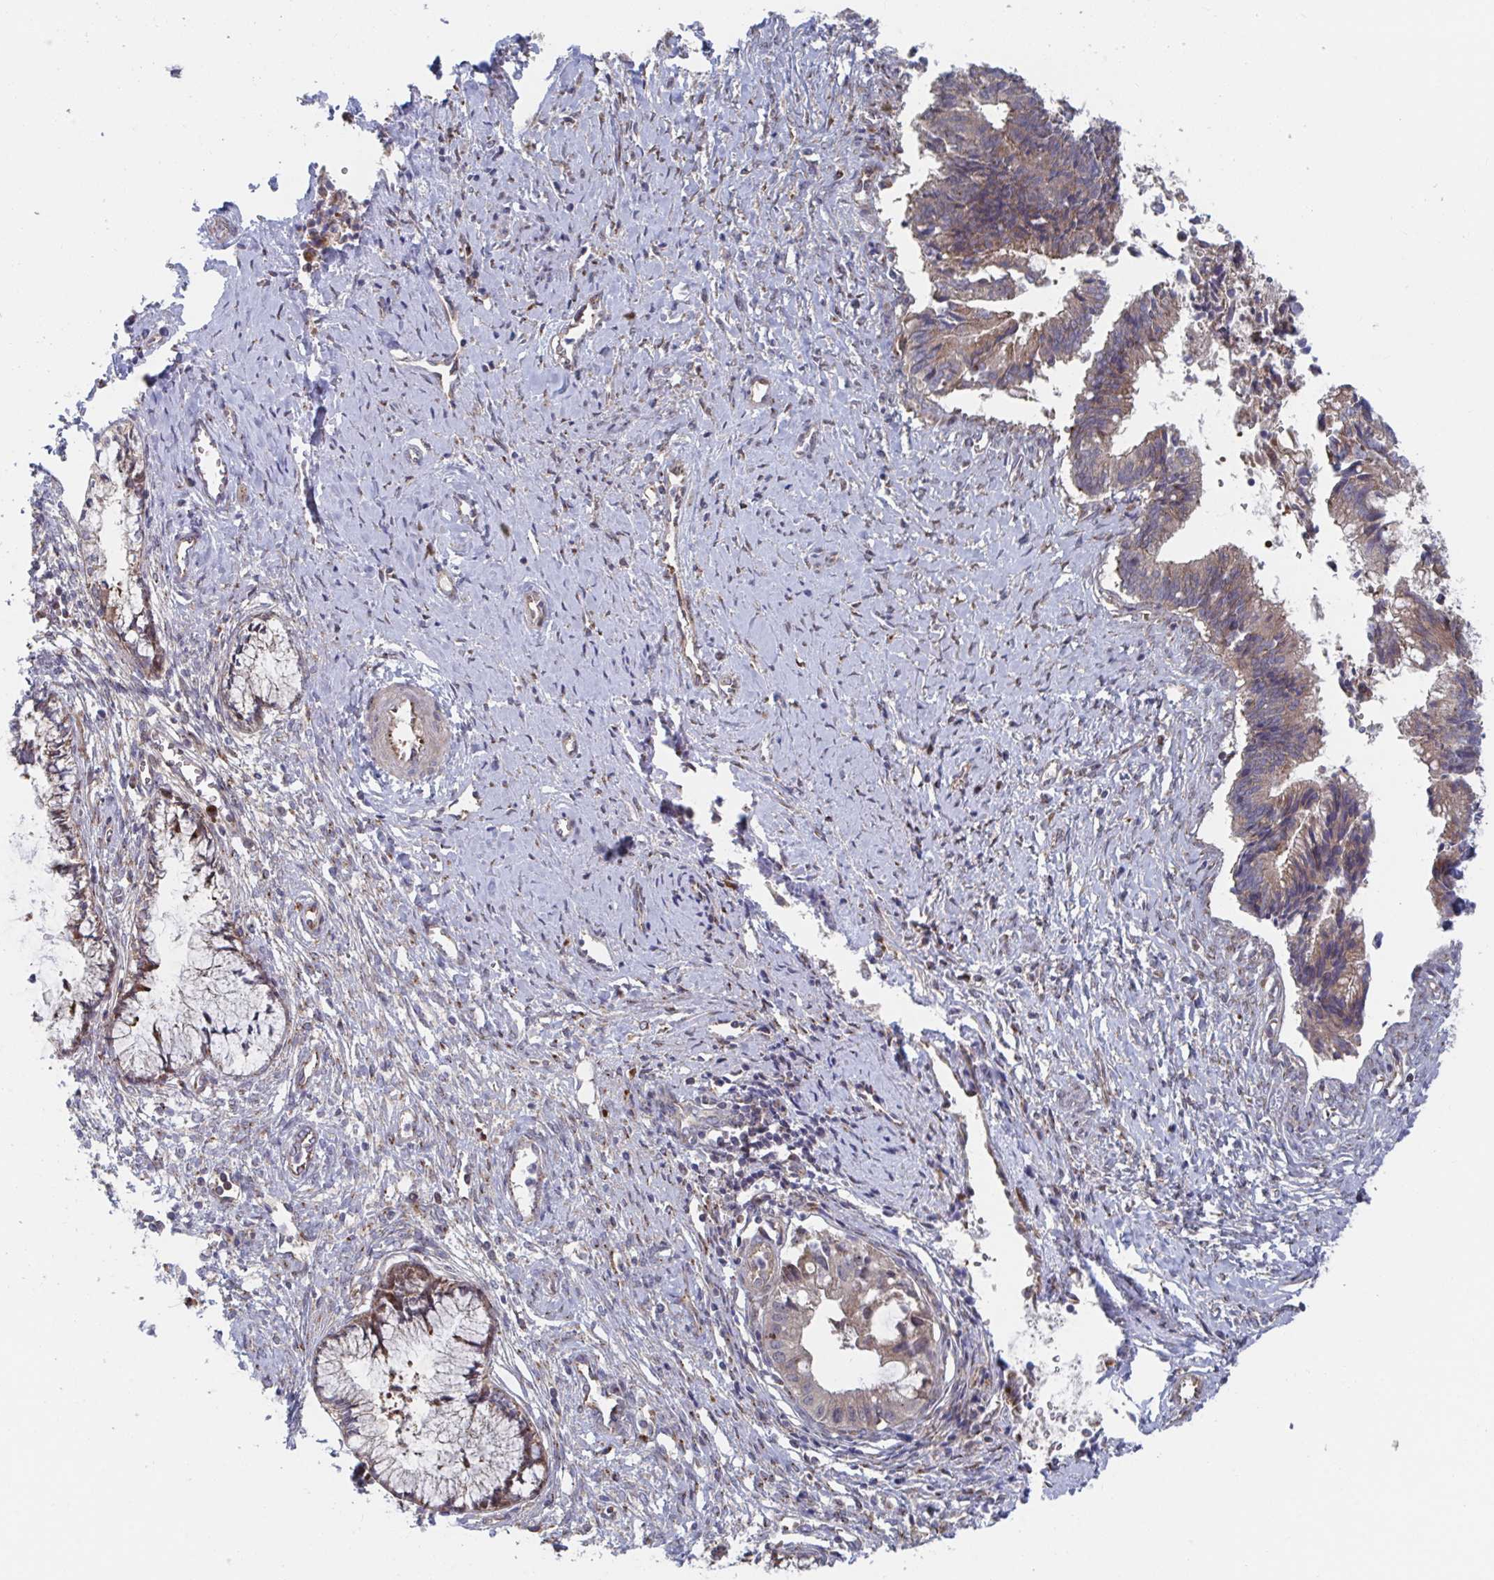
{"staining": {"intensity": "weak", "quantity": "25%-75%", "location": "cytoplasmic/membranous"}, "tissue": "cervical cancer", "cell_type": "Tumor cells", "image_type": "cancer", "snomed": [{"axis": "morphology", "description": "Adenocarcinoma, NOS"}, {"axis": "topography", "description": "Cervix"}], "caption": "This photomicrograph demonstrates cervical cancer (adenocarcinoma) stained with immunohistochemistry to label a protein in brown. The cytoplasmic/membranous of tumor cells show weak positivity for the protein. Nuclei are counter-stained blue.", "gene": "FJX1", "patient": {"sex": "female", "age": 44}}